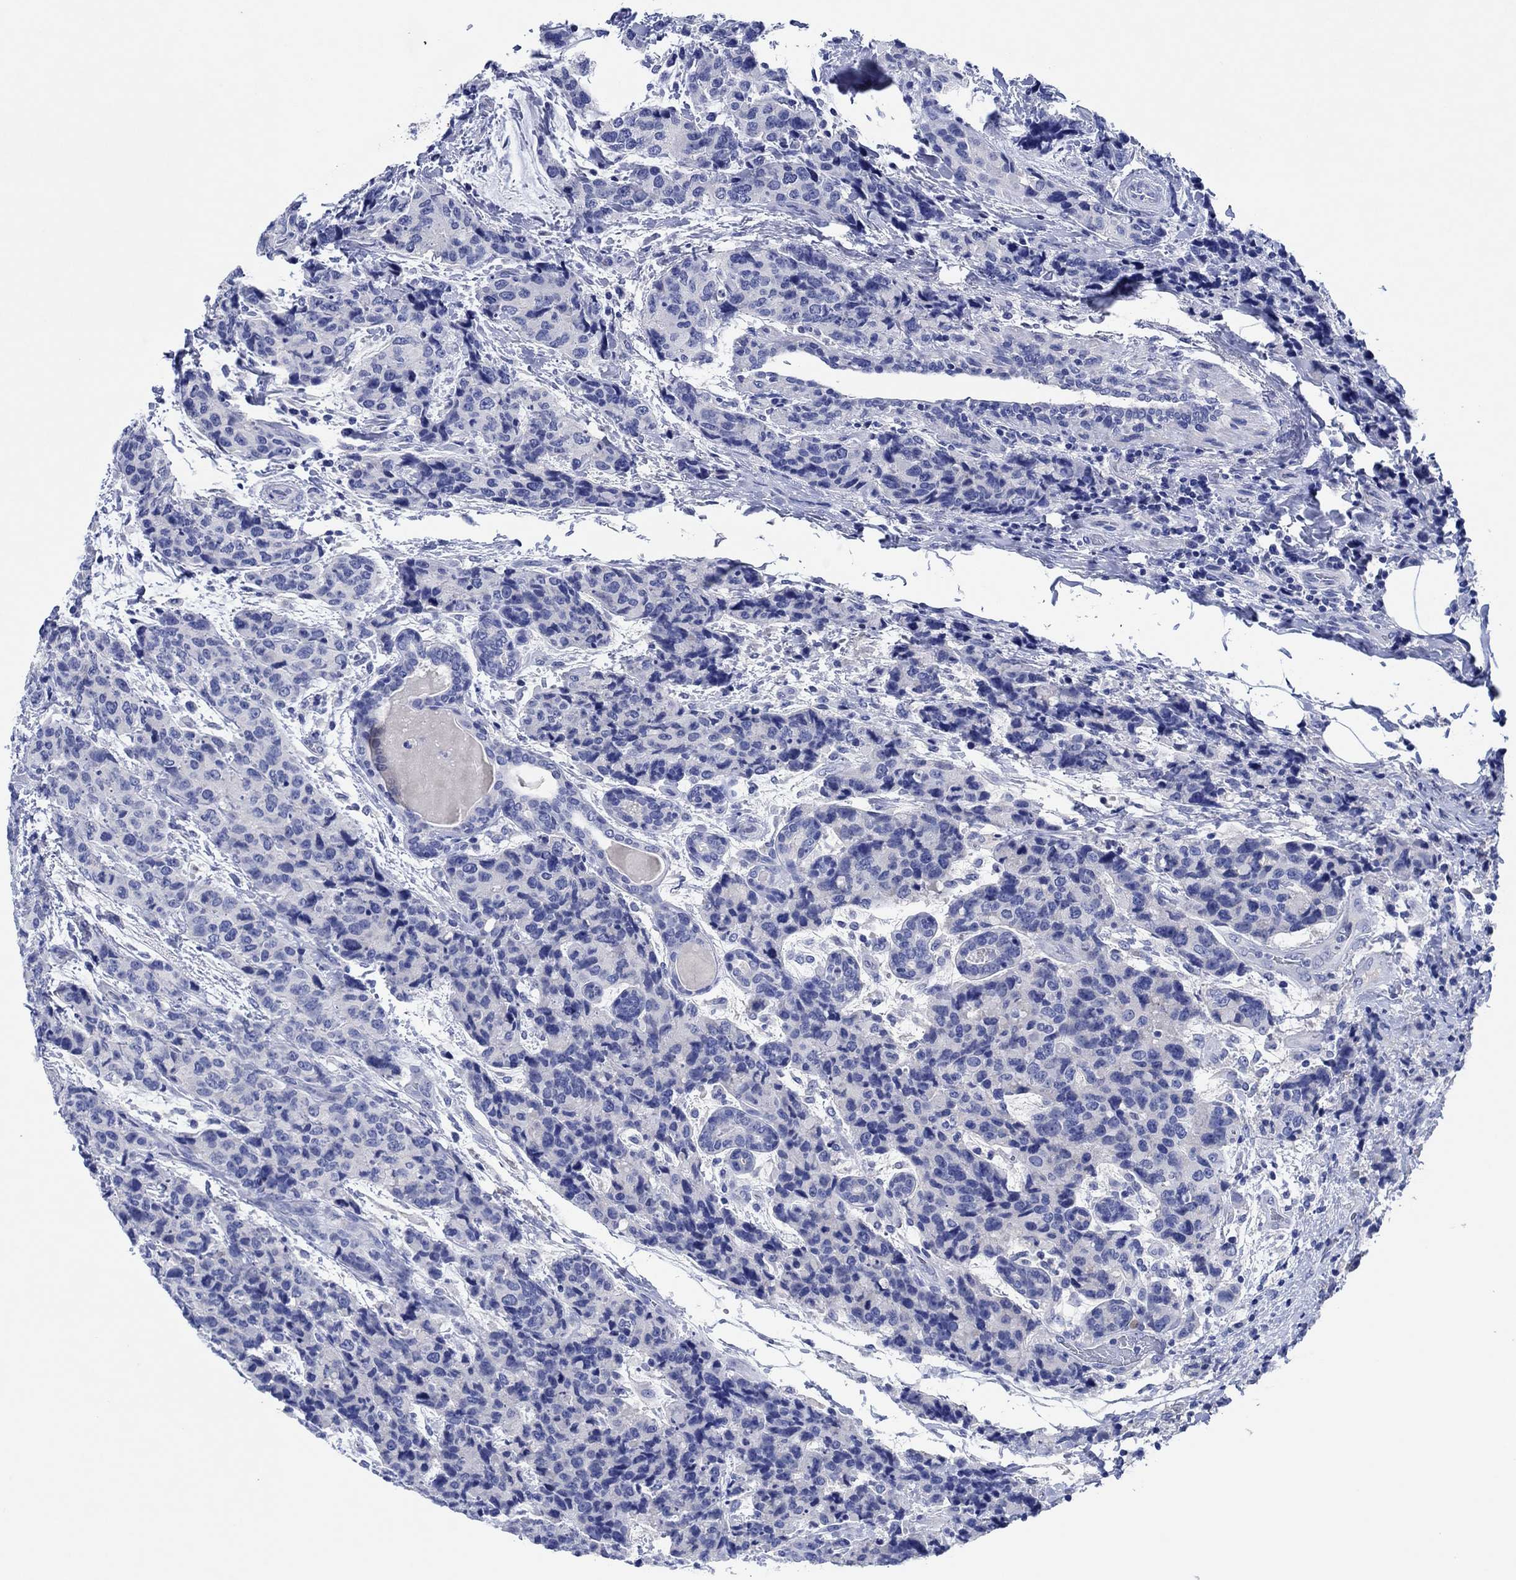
{"staining": {"intensity": "negative", "quantity": "none", "location": "none"}, "tissue": "breast cancer", "cell_type": "Tumor cells", "image_type": "cancer", "snomed": [{"axis": "morphology", "description": "Lobular carcinoma"}, {"axis": "topography", "description": "Breast"}], "caption": "Immunohistochemistry image of neoplastic tissue: human lobular carcinoma (breast) stained with DAB shows no significant protein positivity in tumor cells. The staining was performed using DAB to visualize the protein expression in brown, while the nuclei were stained in blue with hematoxylin (Magnification: 20x).", "gene": "CPNE6", "patient": {"sex": "female", "age": 59}}